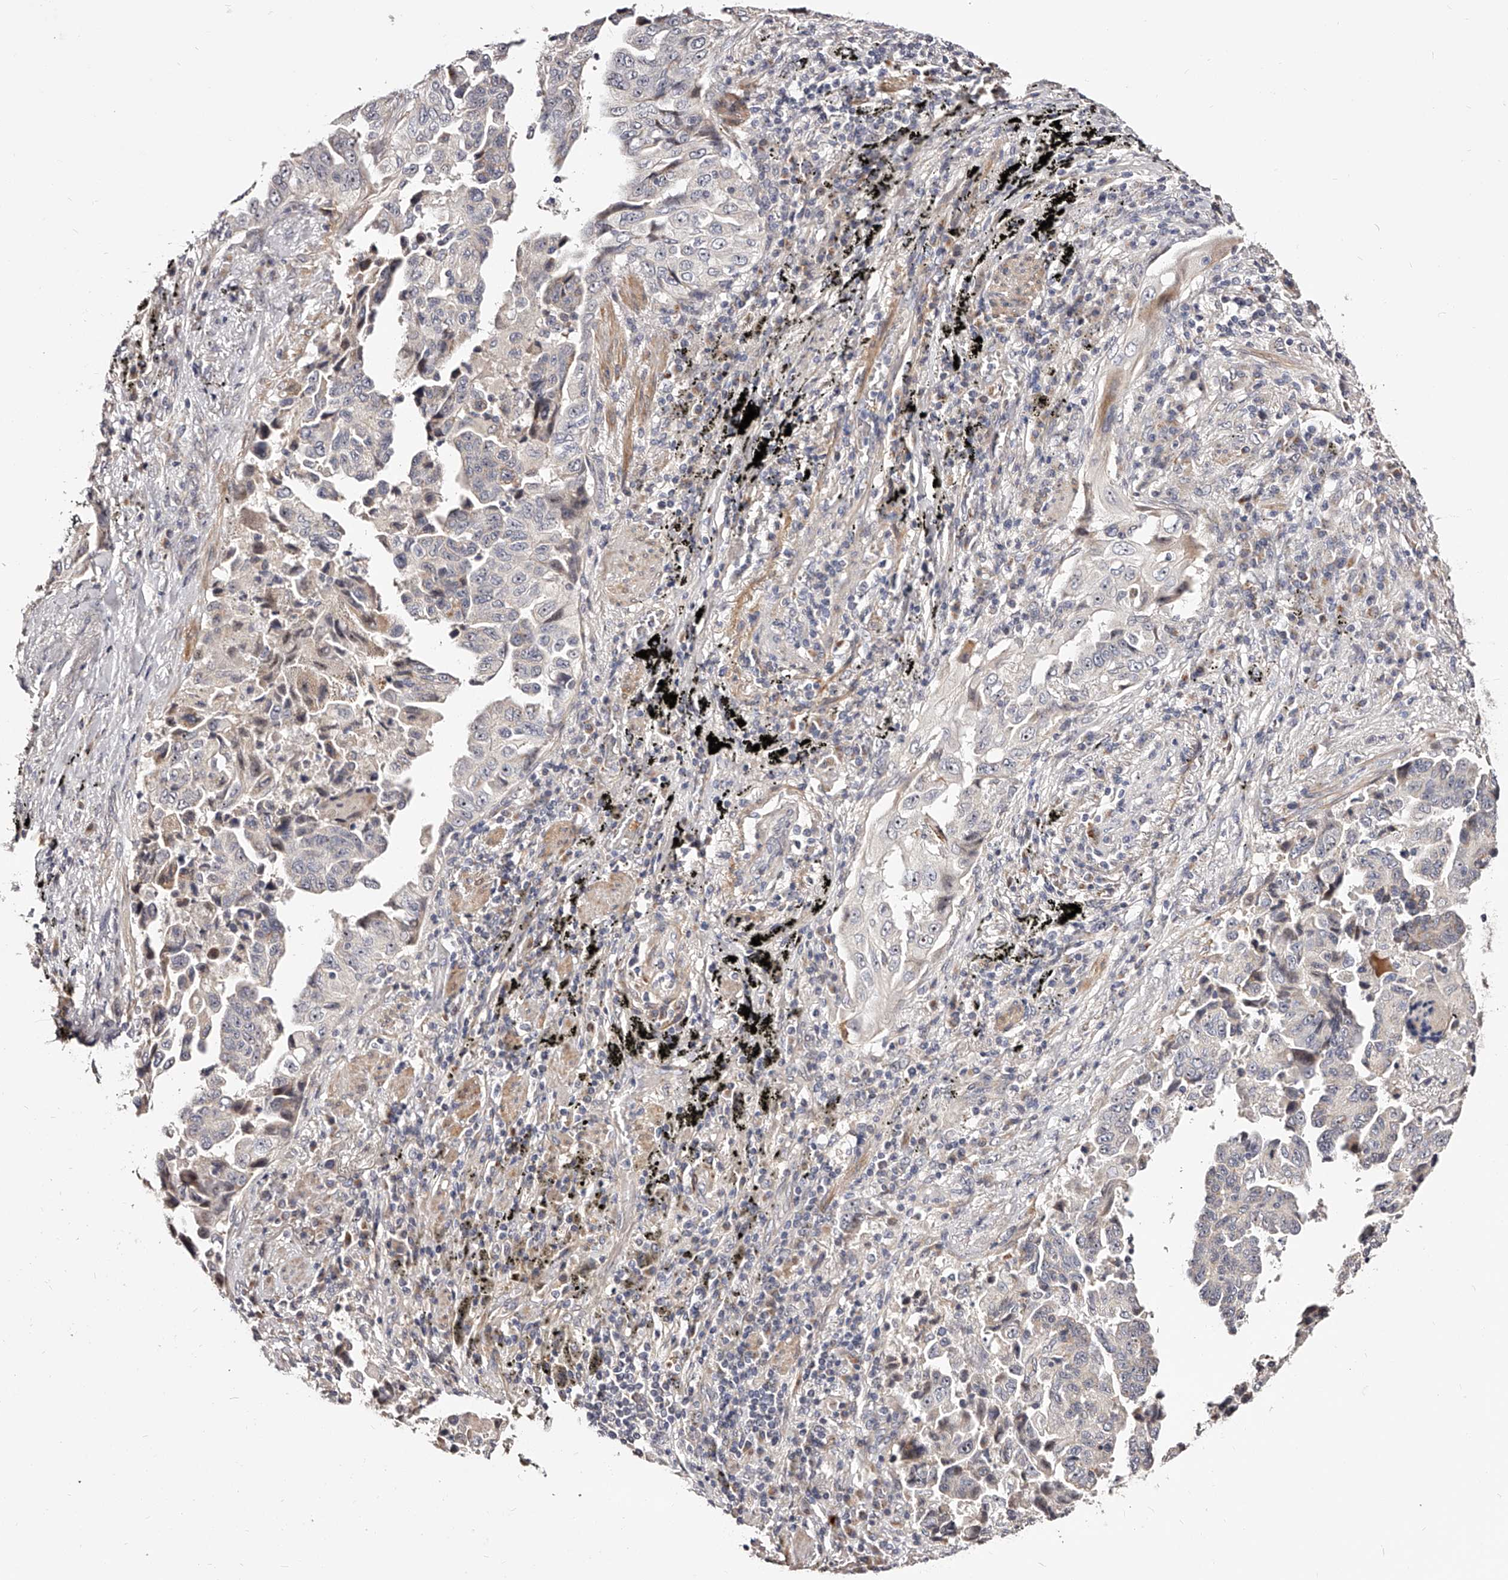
{"staining": {"intensity": "negative", "quantity": "none", "location": "none"}, "tissue": "lung cancer", "cell_type": "Tumor cells", "image_type": "cancer", "snomed": [{"axis": "morphology", "description": "Adenocarcinoma, NOS"}, {"axis": "topography", "description": "Lung"}], "caption": "An immunohistochemistry (IHC) histopathology image of lung cancer (adenocarcinoma) is shown. There is no staining in tumor cells of lung cancer (adenocarcinoma).", "gene": "ZNF502", "patient": {"sex": "female", "age": 51}}